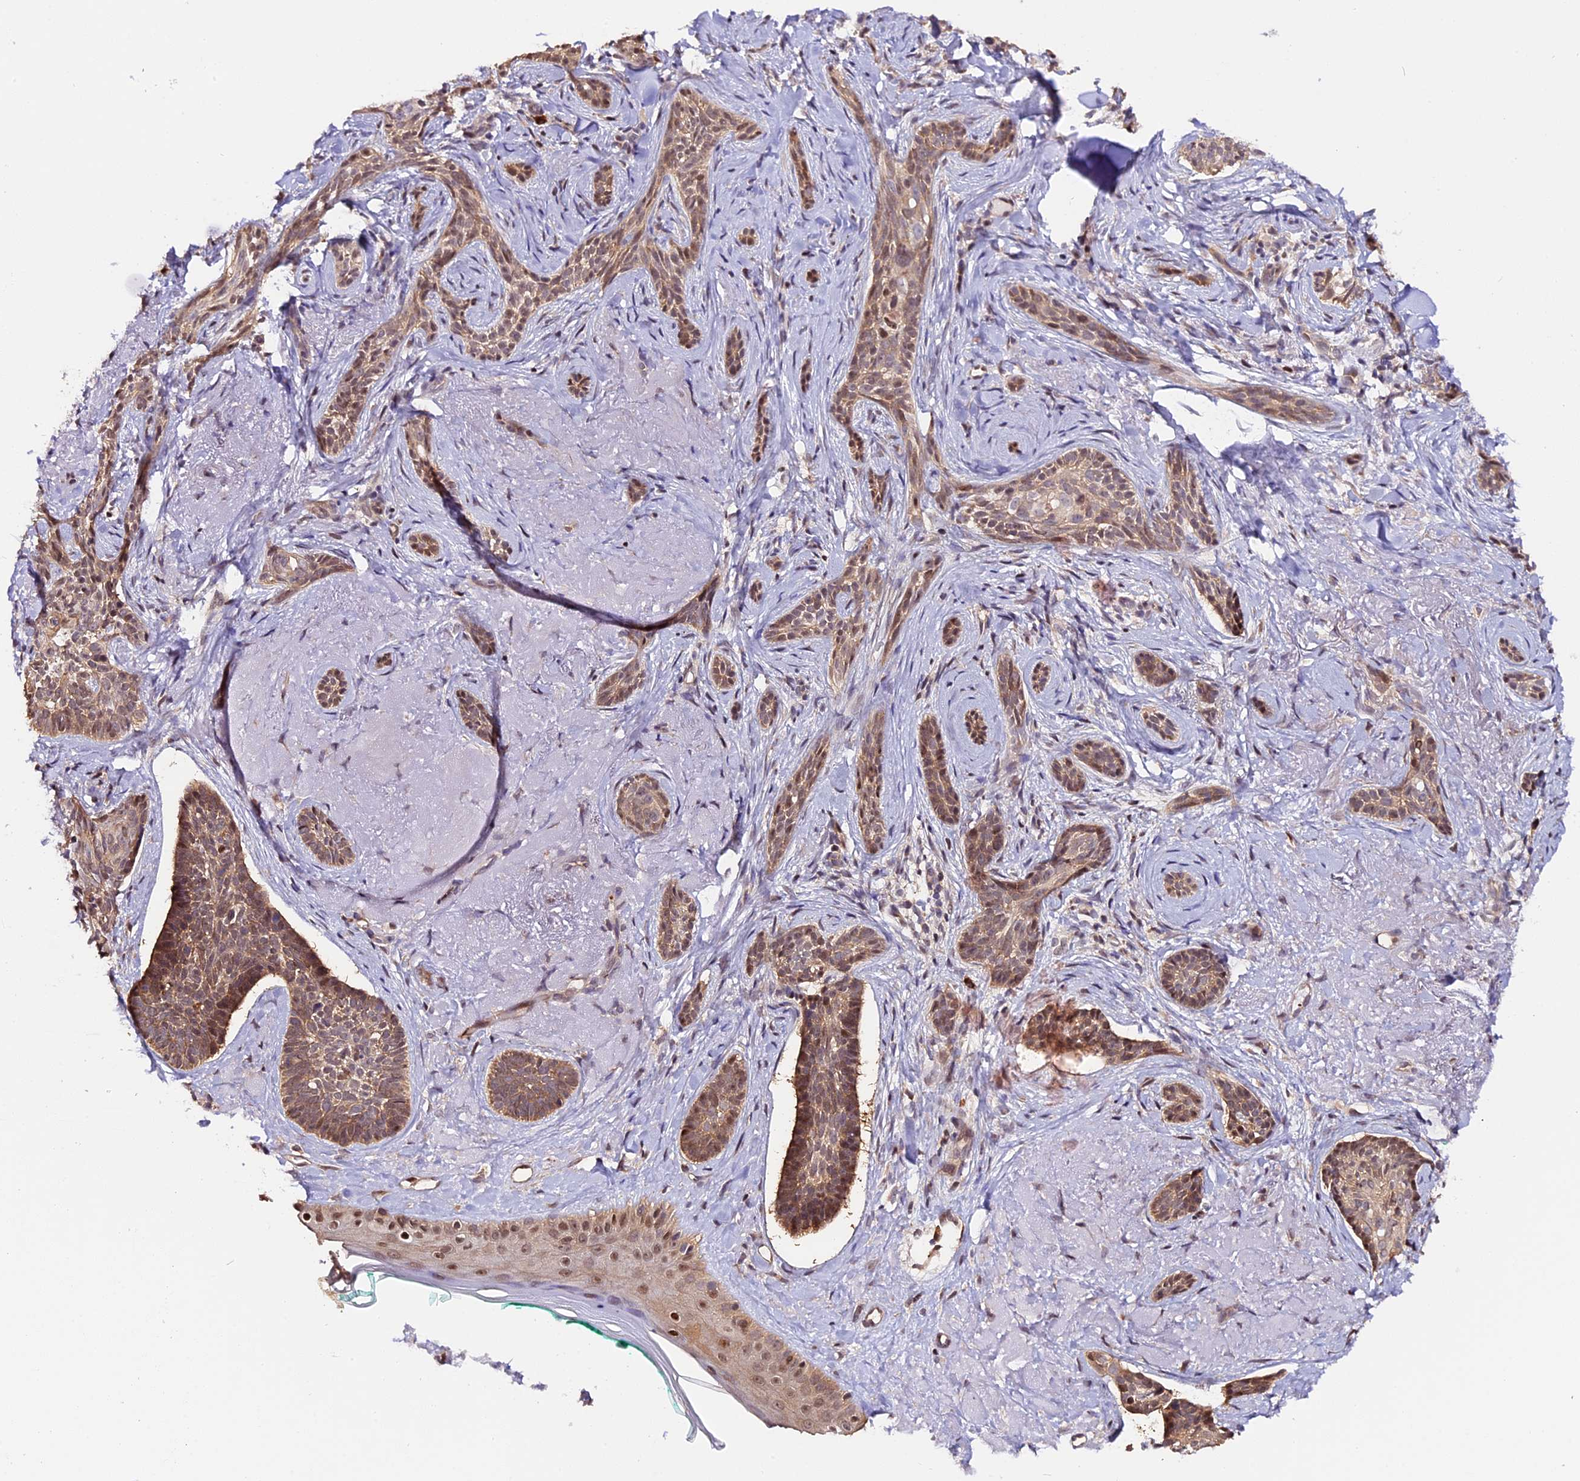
{"staining": {"intensity": "moderate", "quantity": ">75%", "location": "cytoplasmic/membranous,nuclear"}, "tissue": "skin cancer", "cell_type": "Tumor cells", "image_type": "cancer", "snomed": [{"axis": "morphology", "description": "Basal cell carcinoma"}, {"axis": "topography", "description": "Skin"}], "caption": "There is medium levels of moderate cytoplasmic/membranous and nuclear positivity in tumor cells of skin cancer, as demonstrated by immunohistochemical staining (brown color).", "gene": "HERPUD1", "patient": {"sex": "male", "age": 71}}